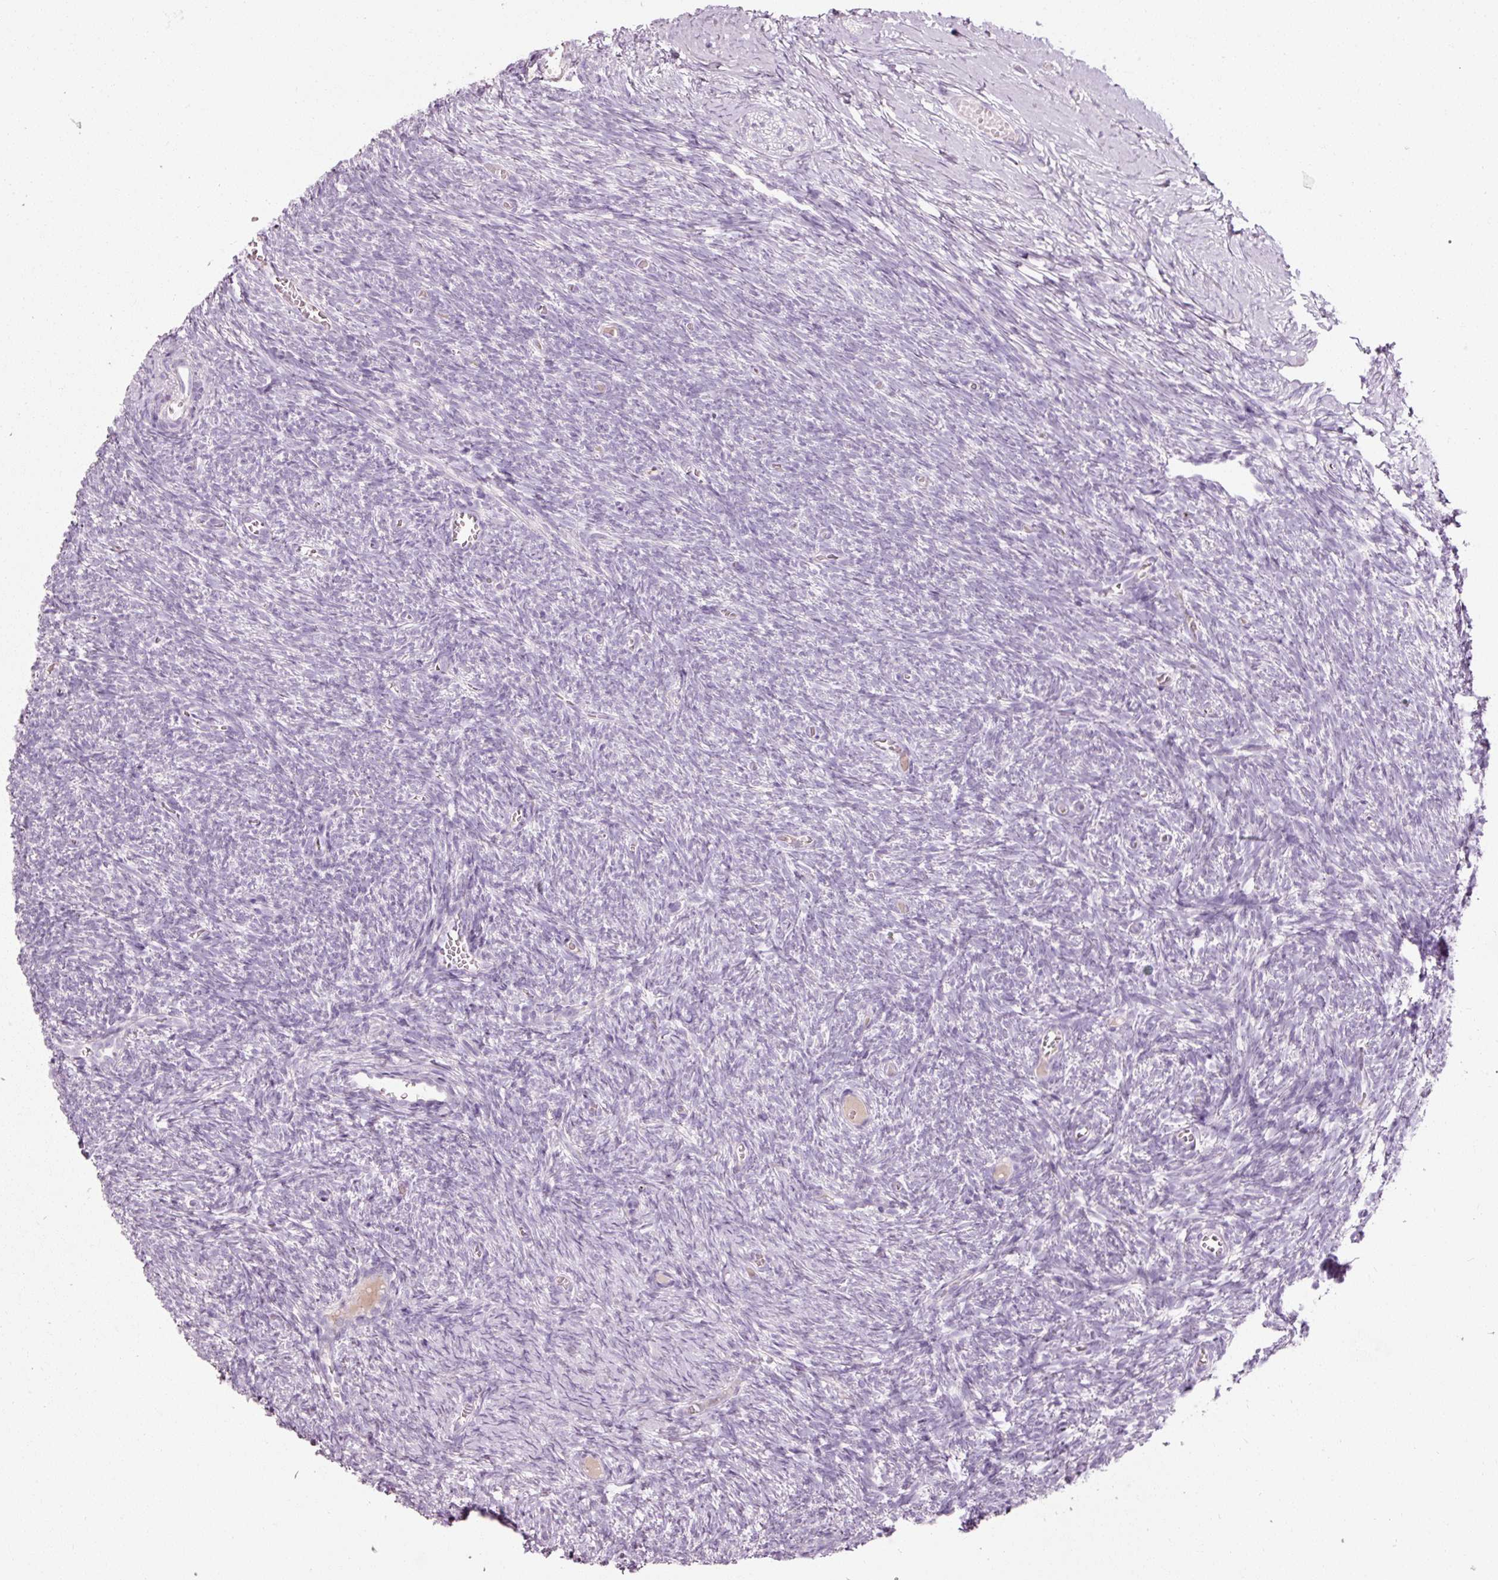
{"staining": {"intensity": "negative", "quantity": "none", "location": "none"}, "tissue": "ovary", "cell_type": "Follicle cells", "image_type": "normal", "snomed": [{"axis": "morphology", "description": "Normal tissue, NOS"}, {"axis": "topography", "description": "Ovary"}], "caption": "Follicle cells show no significant protein expression in benign ovary. (DAB (3,3'-diaminobenzidine) immunohistochemistry (IHC) visualized using brightfield microscopy, high magnification).", "gene": "MUC5AC", "patient": {"sex": "female", "age": 39}}